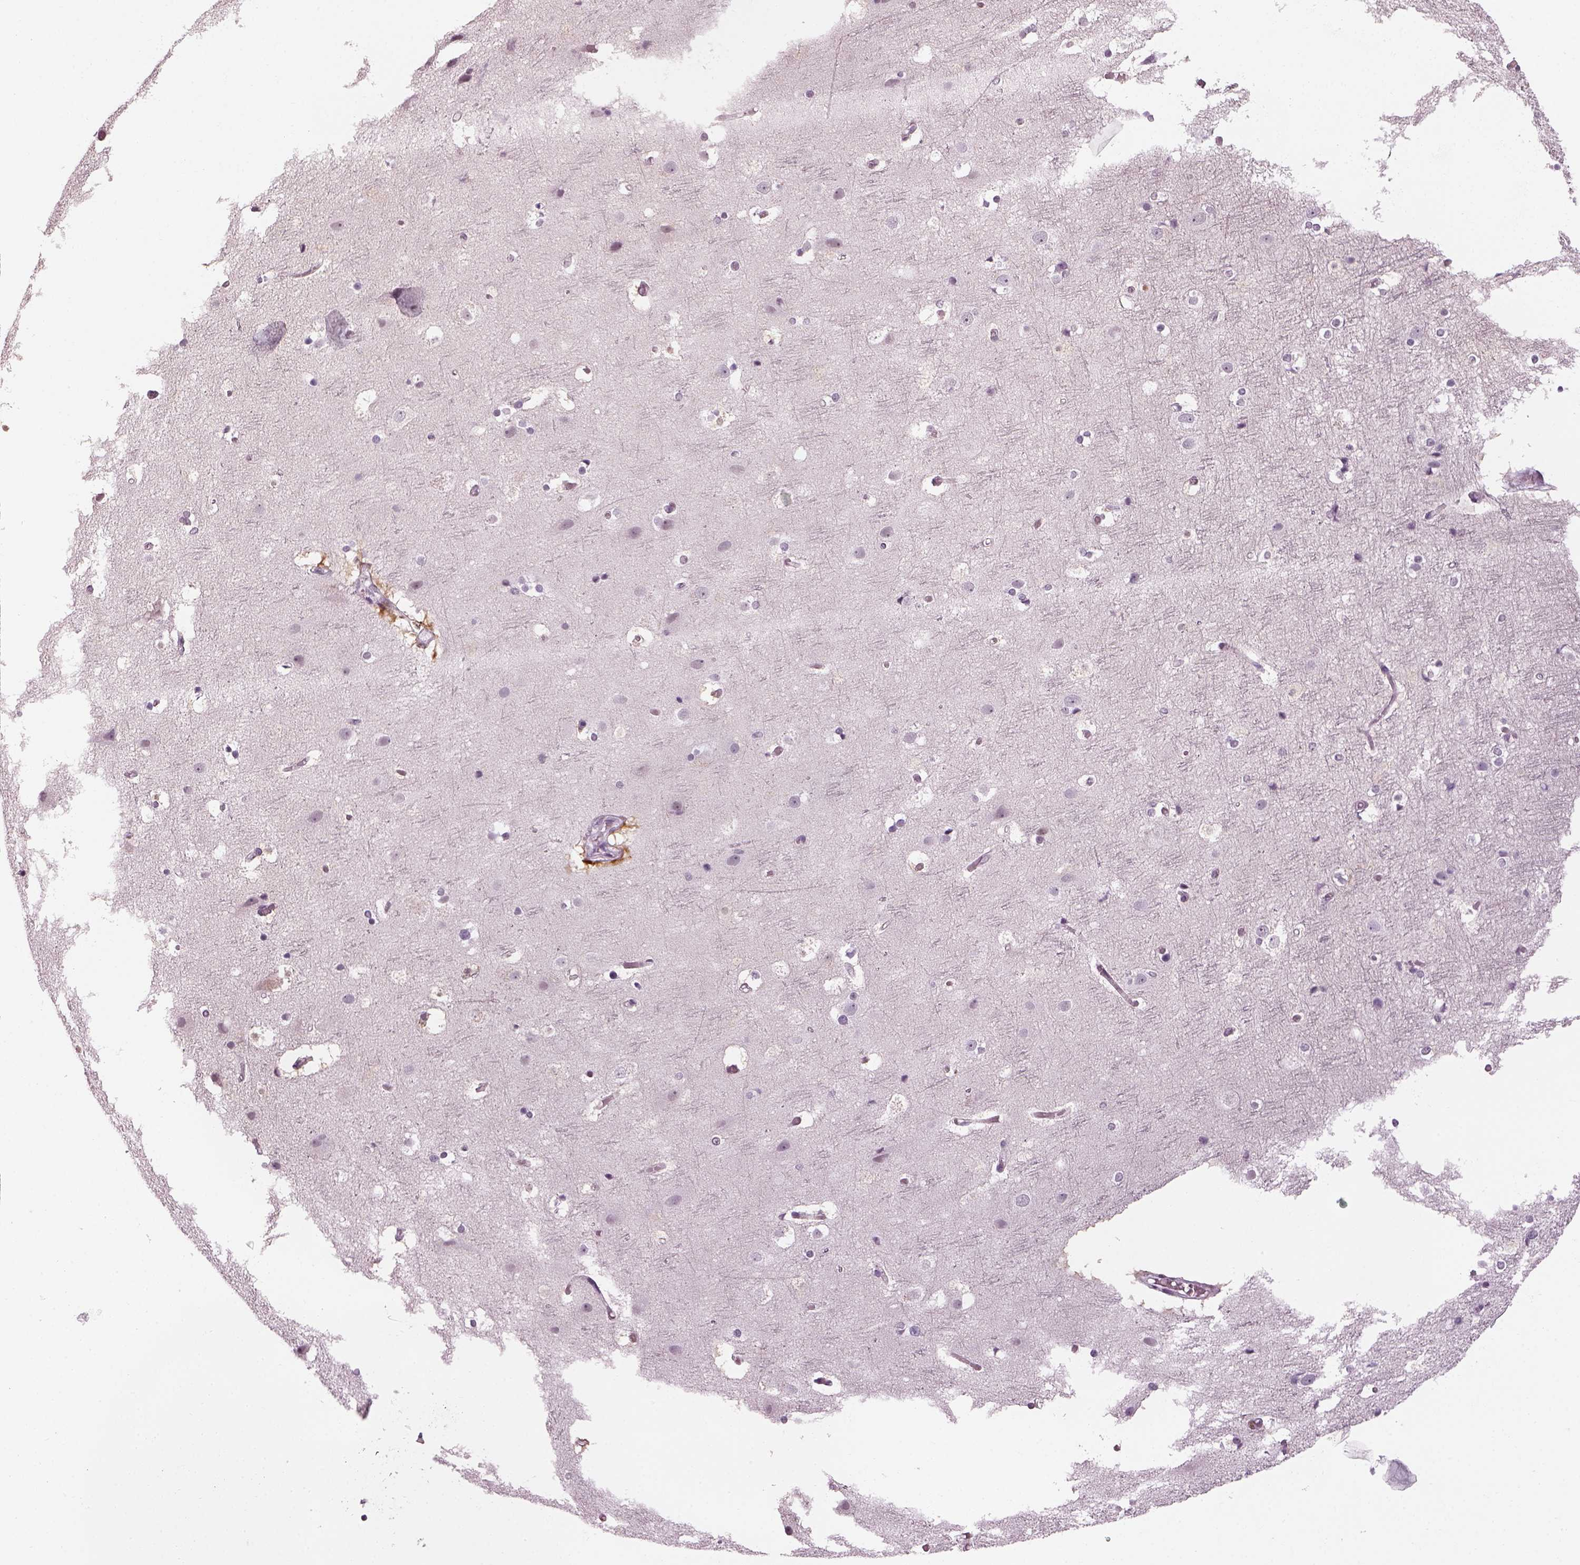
{"staining": {"intensity": "negative", "quantity": "none", "location": "none"}, "tissue": "cerebral cortex", "cell_type": "Endothelial cells", "image_type": "normal", "snomed": [{"axis": "morphology", "description": "Normal tissue, NOS"}, {"axis": "topography", "description": "Cerebral cortex"}], "caption": "Protein analysis of normal cerebral cortex displays no significant staining in endothelial cells. (DAB IHC with hematoxylin counter stain).", "gene": "KCNG2", "patient": {"sex": "female", "age": 52}}